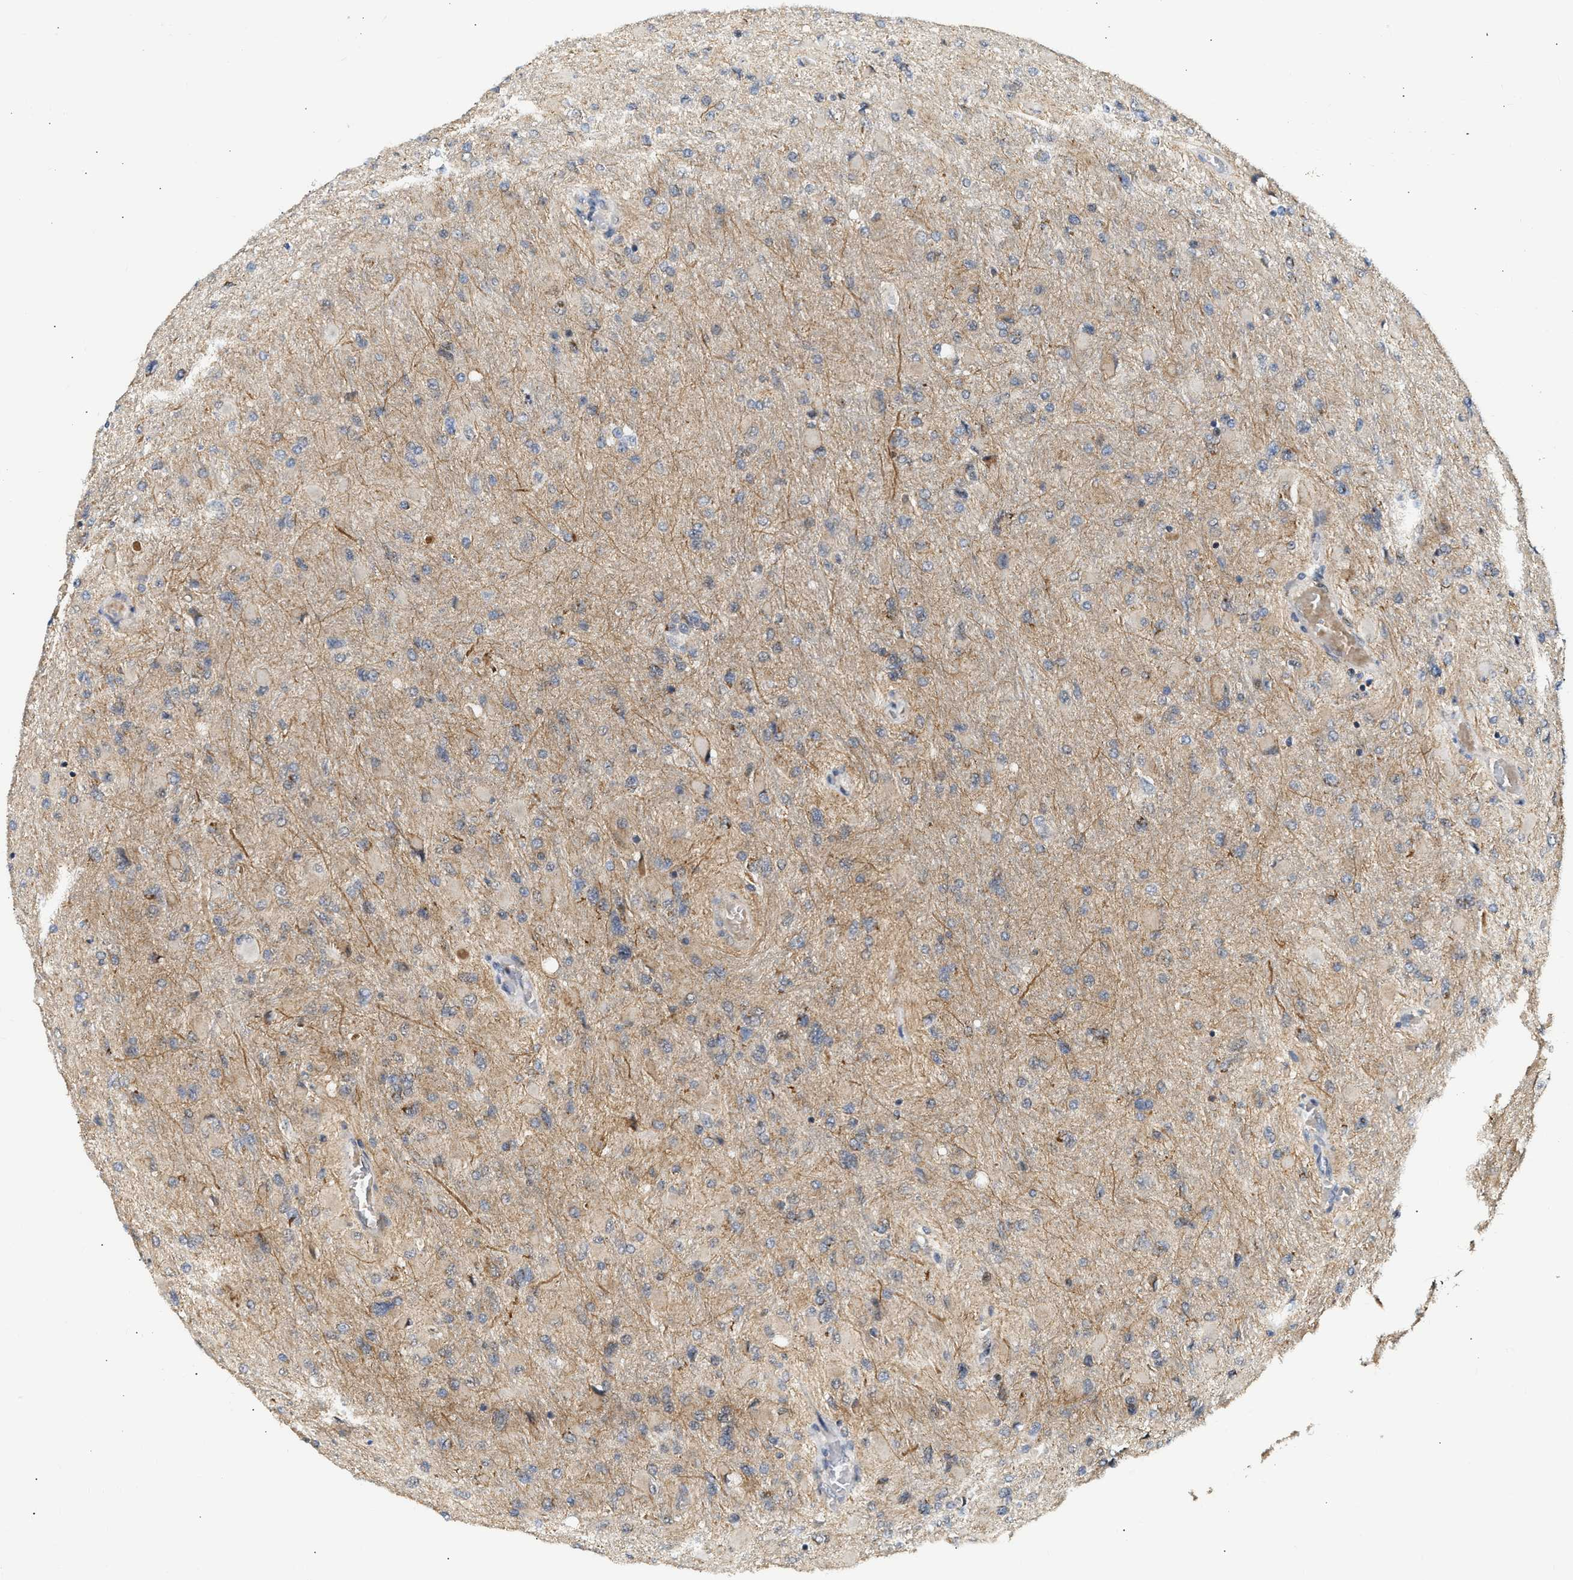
{"staining": {"intensity": "weak", "quantity": ">75%", "location": "cytoplasmic/membranous"}, "tissue": "glioma", "cell_type": "Tumor cells", "image_type": "cancer", "snomed": [{"axis": "morphology", "description": "Glioma, malignant, High grade"}, {"axis": "topography", "description": "Cerebral cortex"}], "caption": "Protein expression analysis of human glioma reveals weak cytoplasmic/membranous staining in about >75% of tumor cells.", "gene": "DEPTOR", "patient": {"sex": "female", "age": 36}}